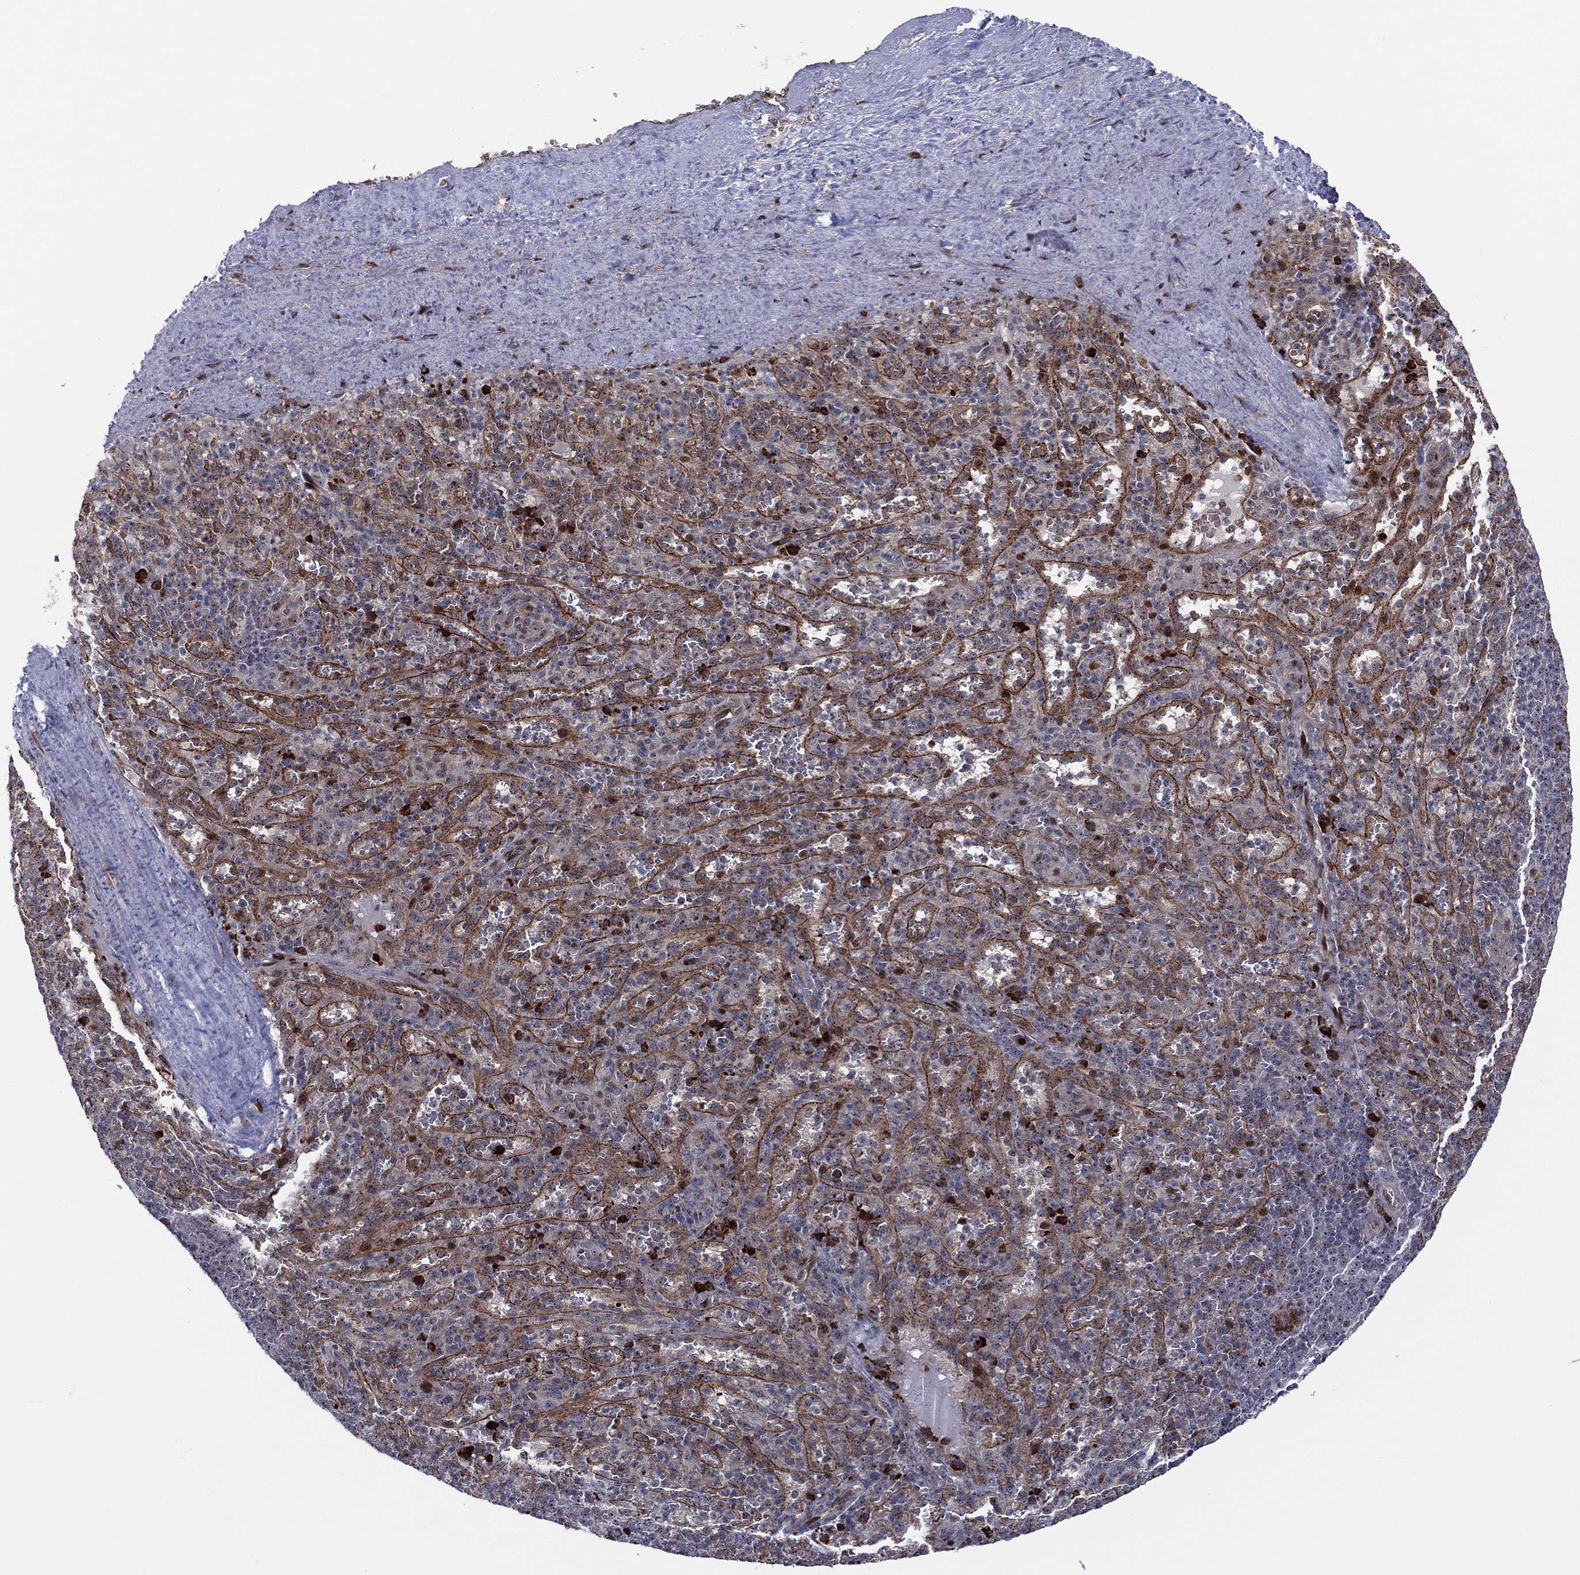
{"staining": {"intensity": "strong", "quantity": "<25%", "location": "cytoplasmic/membranous,nuclear"}, "tissue": "spleen", "cell_type": "Cells in red pulp", "image_type": "normal", "snomed": [{"axis": "morphology", "description": "Normal tissue, NOS"}, {"axis": "topography", "description": "Spleen"}], "caption": "Cells in red pulp show strong cytoplasmic/membranous,nuclear positivity in about <25% of cells in benign spleen.", "gene": "VHL", "patient": {"sex": "male", "age": 57}}